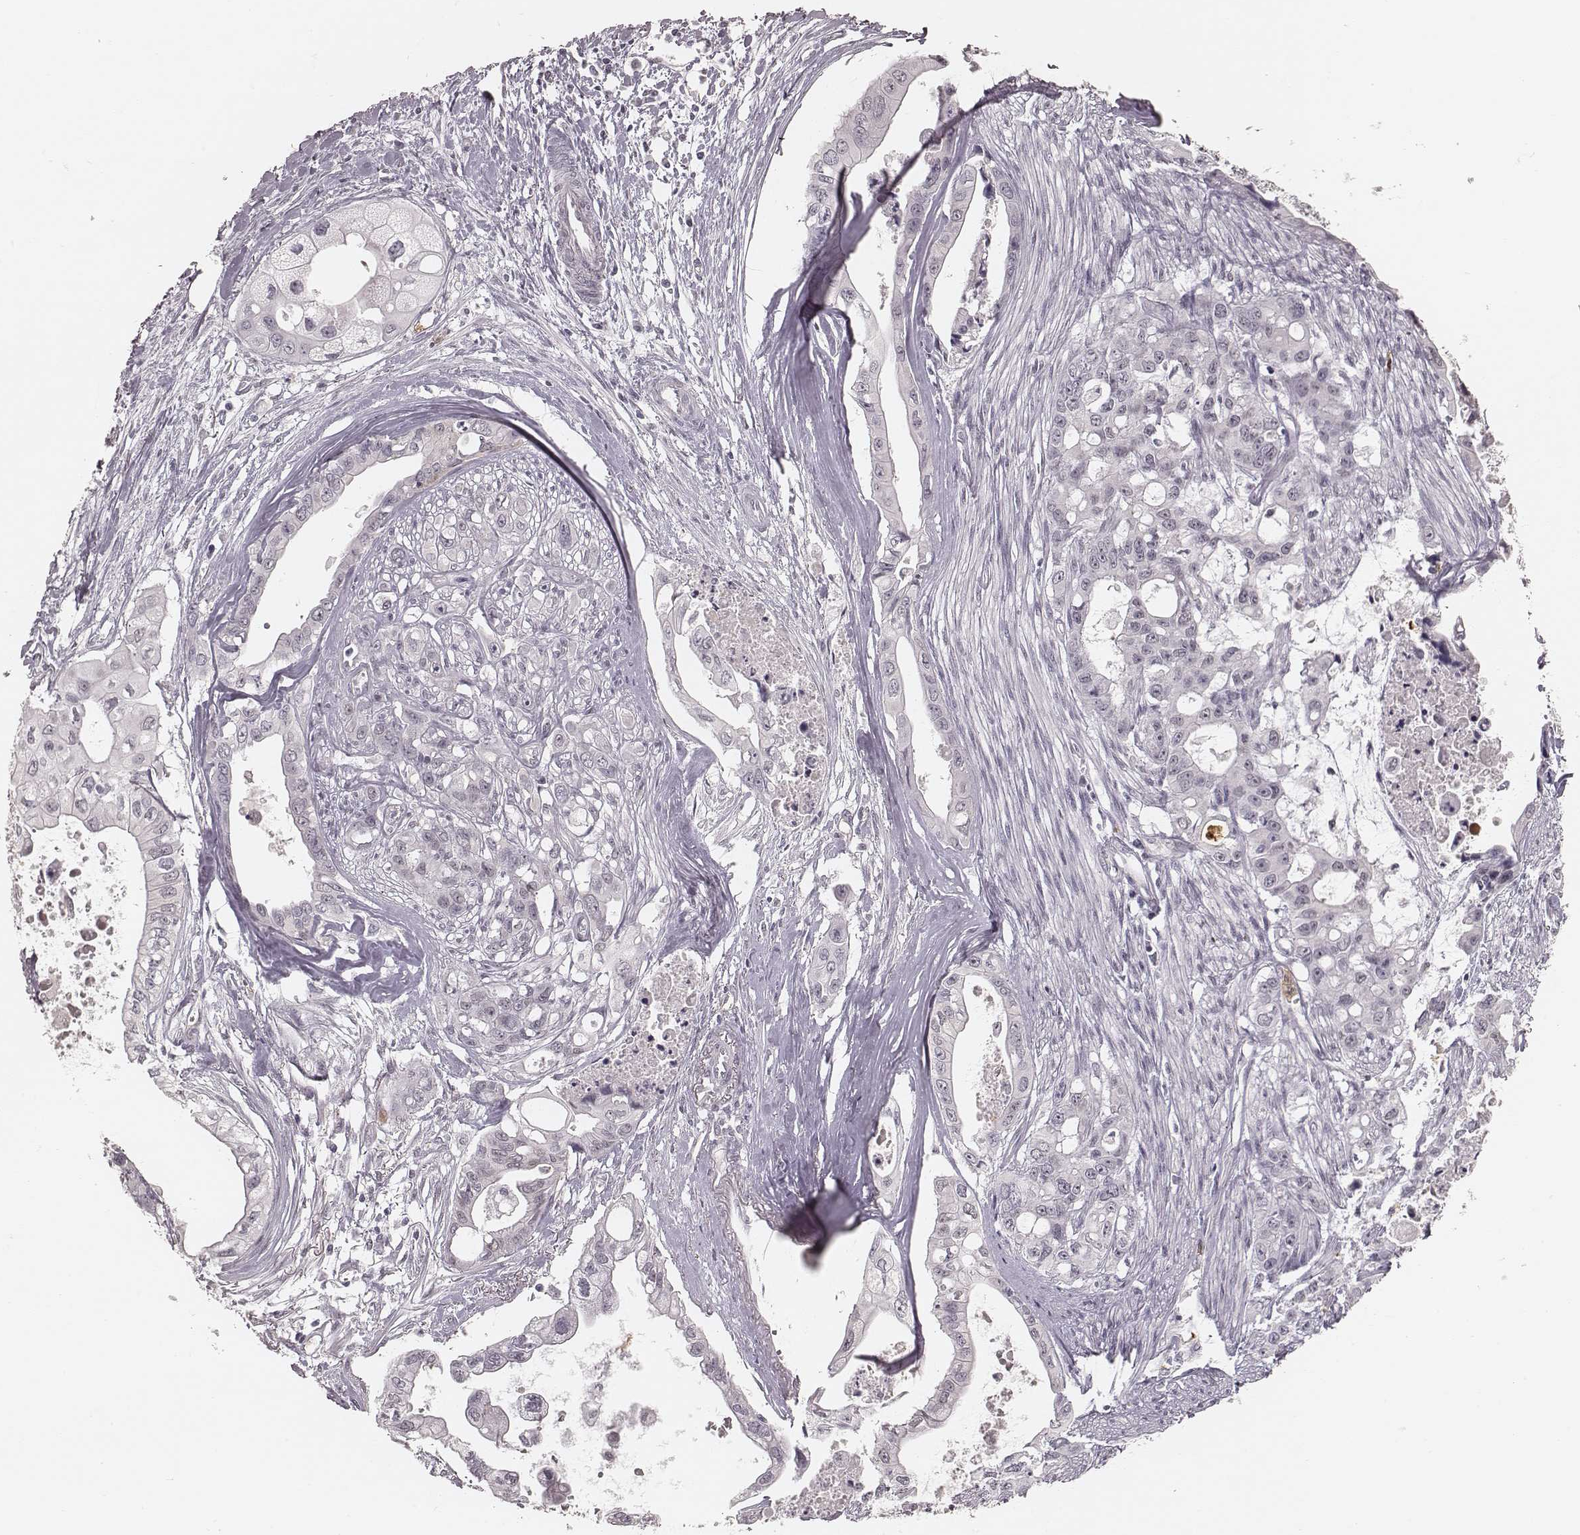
{"staining": {"intensity": "negative", "quantity": "none", "location": "none"}, "tissue": "pancreatic cancer", "cell_type": "Tumor cells", "image_type": "cancer", "snomed": [{"axis": "morphology", "description": "Adenocarcinoma, NOS"}, {"axis": "topography", "description": "Pancreas"}], "caption": "DAB immunohistochemical staining of human pancreatic cancer demonstrates no significant staining in tumor cells.", "gene": "KITLG", "patient": {"sex": "male", "age": 60}}